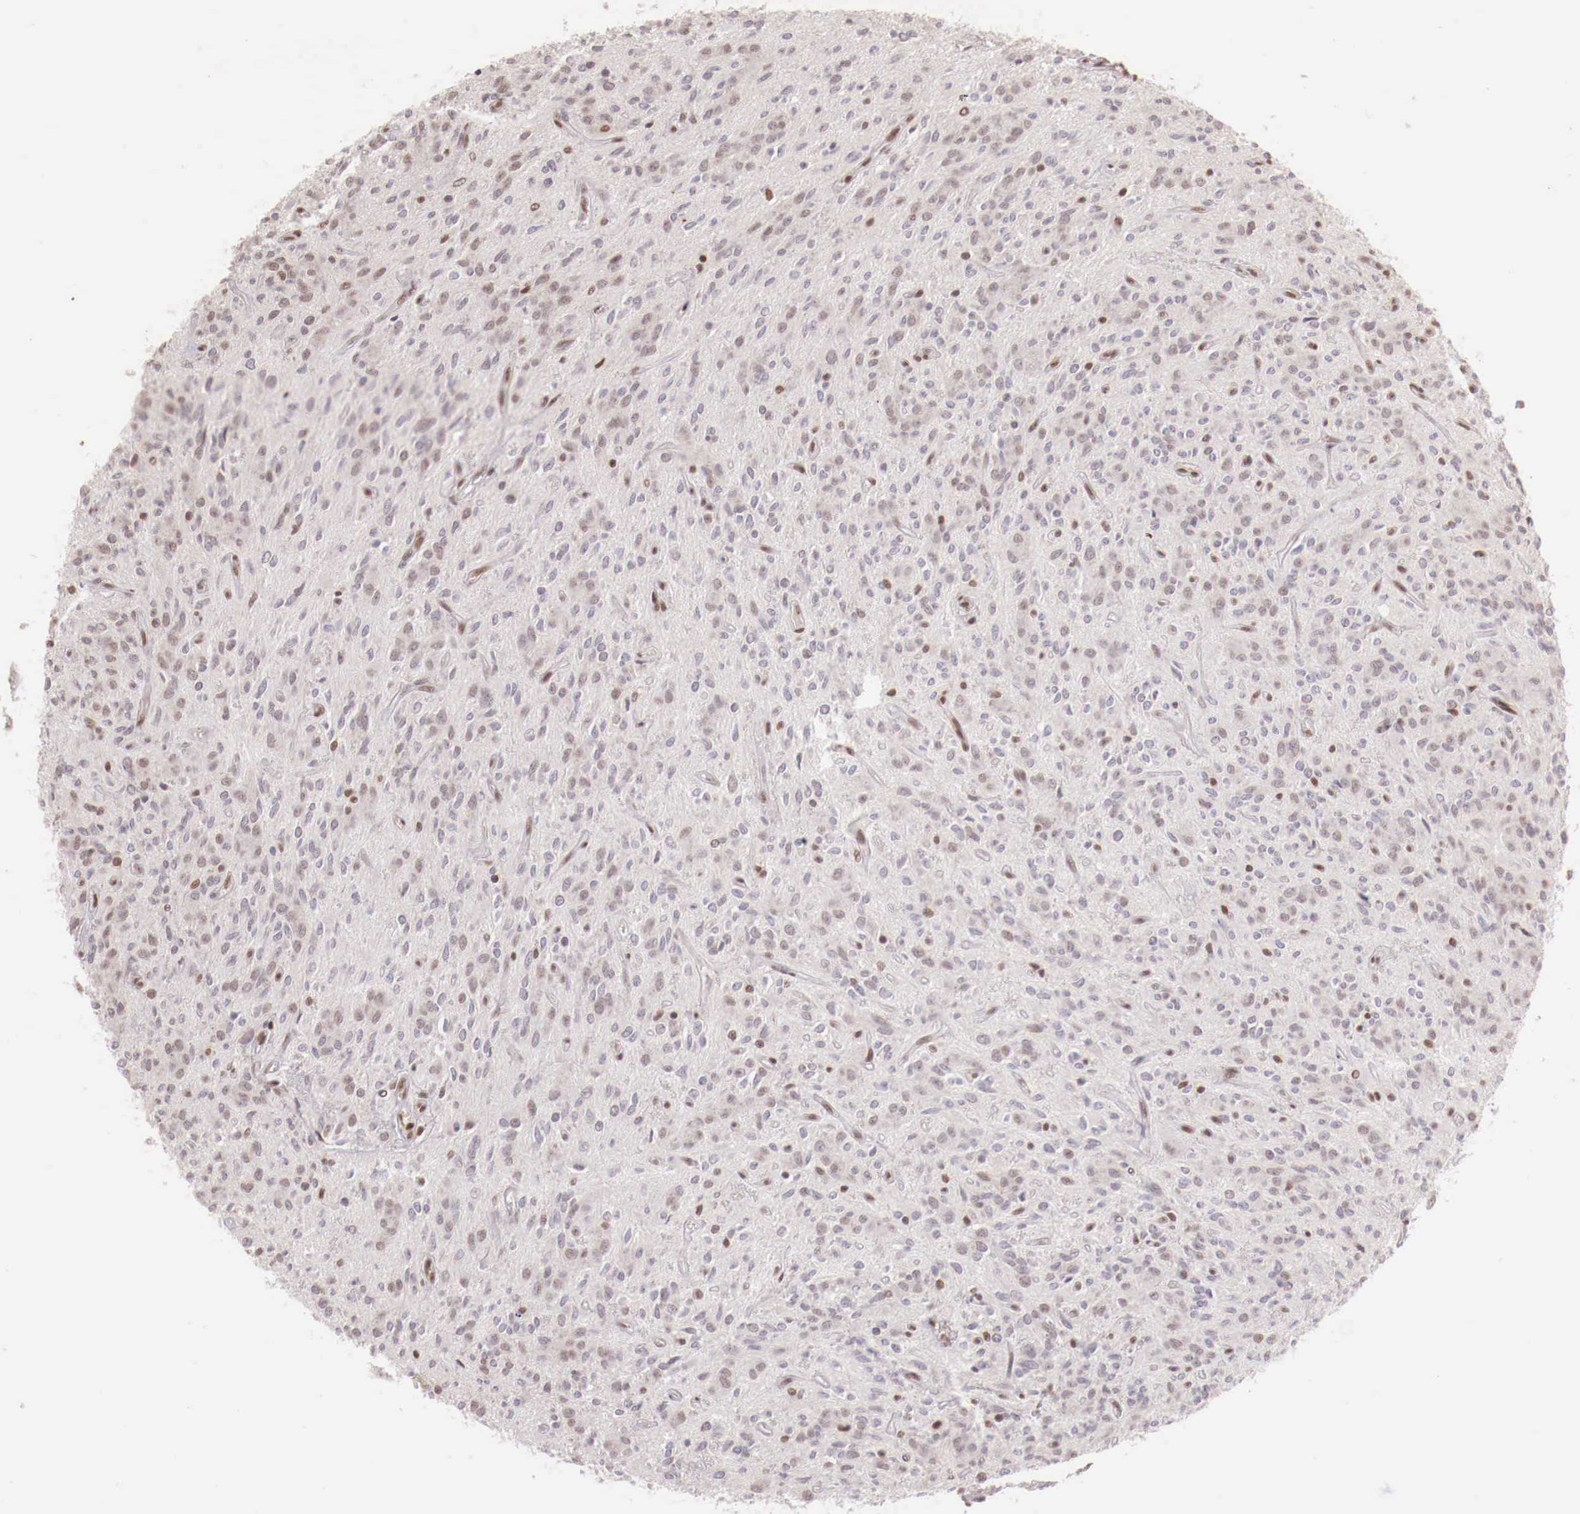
{"staining": {"intensity": "weak", "quantity": "<25%", "location": "nuclear"}, "tissue": "glioma", "cell_type": "Tumor cells", "image_type": "cancer", "snomed": [{"axis": "morphology", "description": "Glioma, malignant, Low grade"}, {"axis": "topography", "description": "Brain"}], "caption": "Micrograph shows no protein positivity in tumor cells of glioma tissue.", "gene": "SP1", "patient": {"sex": "female", "age": 15}}